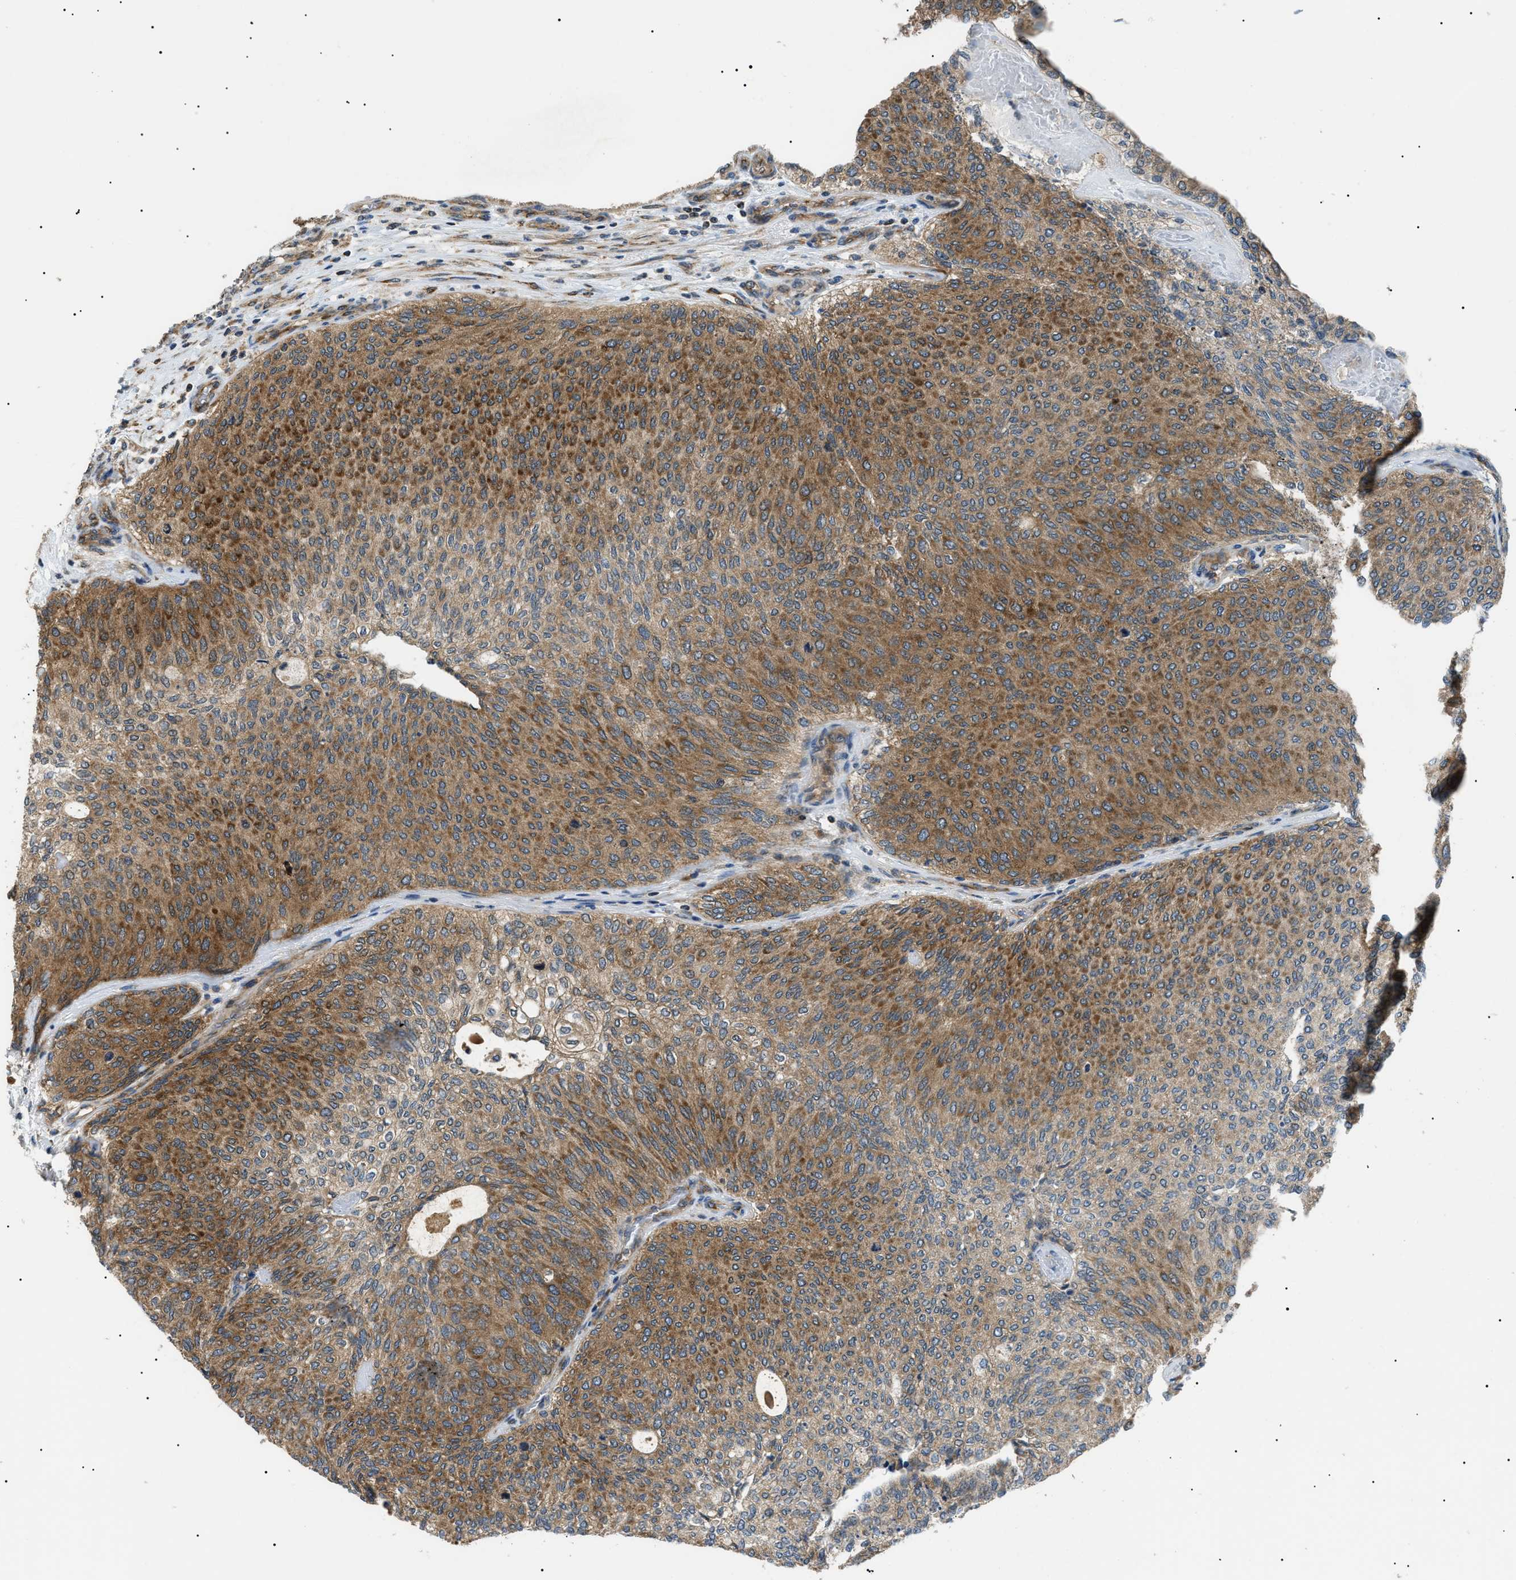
{"staining": {"intensity": "strong", "quantity": "25%-75%", "location": "cytoplasmic/membranous"}, "tissue": "urothelial cancer", "cell_type": "Tumor cells", "image_type": "cancer", "snomed": [{"axis": "morphology", "description": "Urothelial carcinoma, Low grade"}, {"axis": "topography", "description": "Urinary bladder"}], "caption": "Urothelial carcinoma (low-grade) tissue reveals strong cytoplasmic/membranous expression in about 25%-75% of tumor cells", "gene": "SRPK1", "patient": {"sex": "female", "age": 79}}